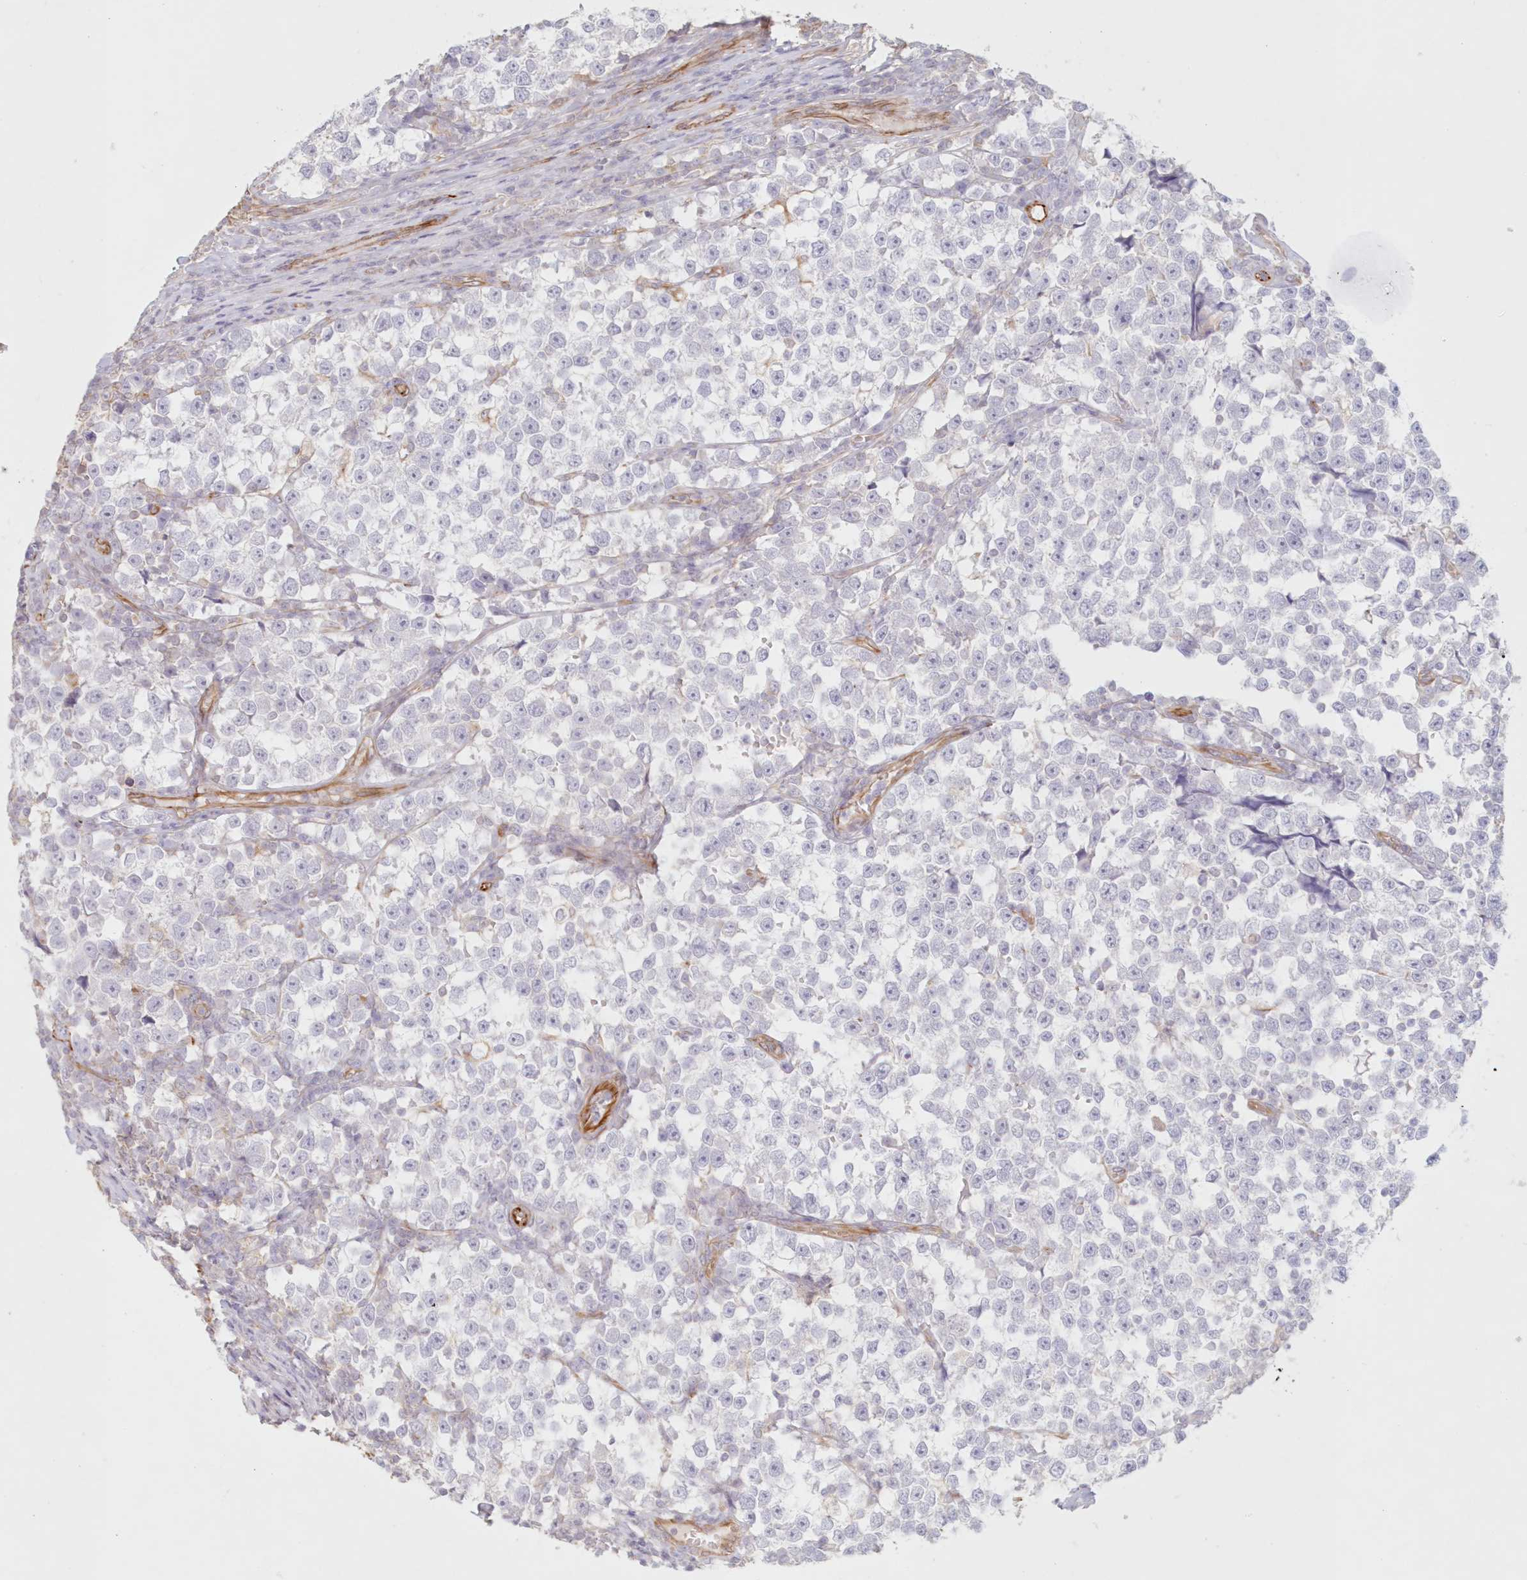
{"staining": {"intensity": "negative", "quantity": "none", "location": "none"}, "tissue": "testis cancer", "cell_type": "Tumor cells", "image_type": "cancer", "snomed": [{"axis": "morphology", "description": "Normal tissue, NOS"}, {"axis": "morphology", "description": "Seminoma, NOS"}, {"axis": "topography", "description": "Testis"}], "caption": "Histopathology image shows no protein expression in tumor cells of testis cancer tissue. The staining was performed using DAB (3,3'-diaminobenzidine) to visualize the protein expression in brown, while the nuclei were stained in blue with hematoxylin (Magnification: 20x).", "gene": "DMRTB1", "patient": {"sex": "male", "age": 43}}